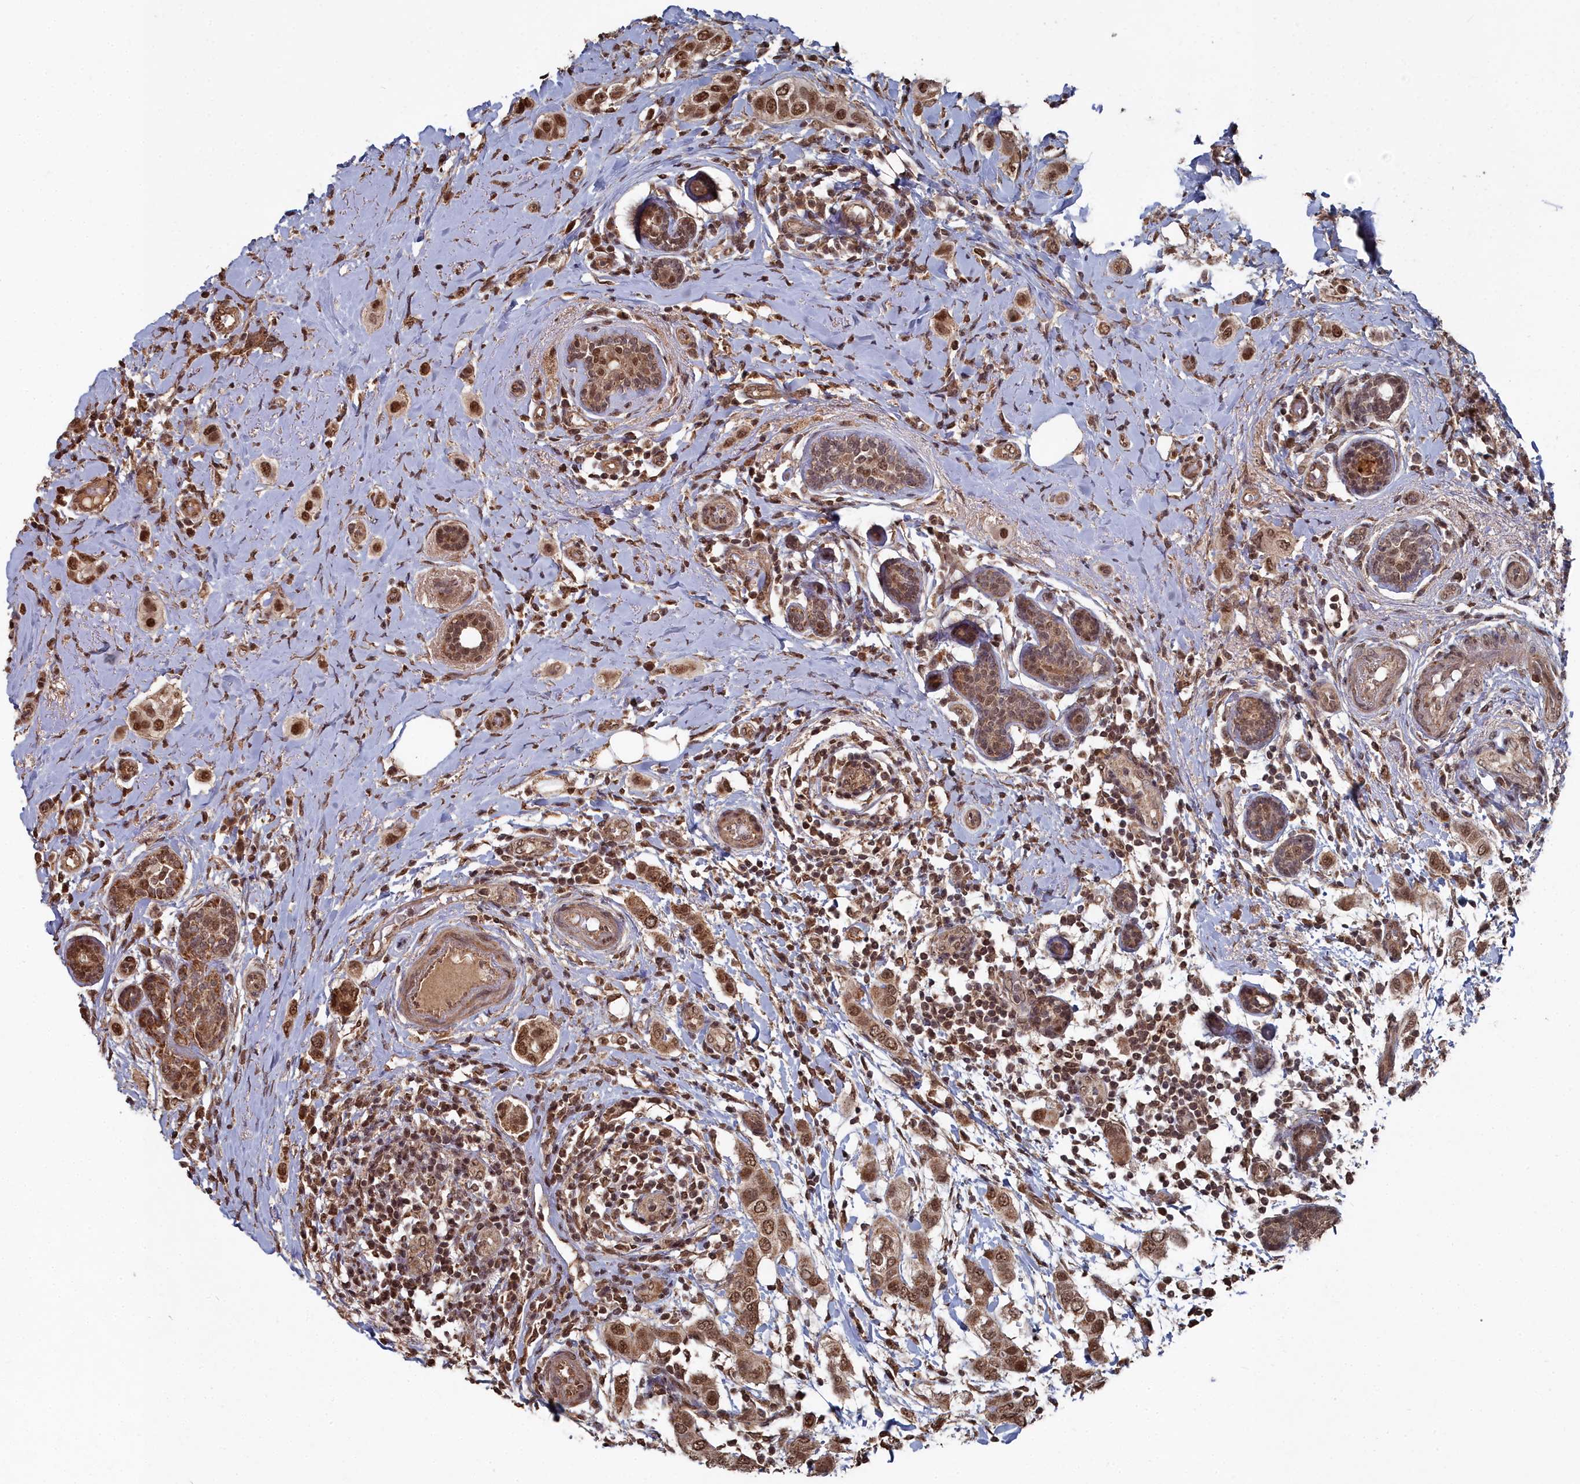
{"staining": {"intensity": "moderate", "quantity": ">75%", "location": "cytoplasmic/membranous,nuclear"}, "tissue": "breast cancer", "cell_type": "Tumor cells", "image_type": "cancer", "snomed": [{"axis": "morphology", "description": "Lobular carcinoma"}, {"axis": "topography", "description": "Breast"}], "caption": "This photomicrograph demonstrates immunohistochemistry (IHC) staining of human breast cancer (lobular carcinoma), with medium moderate cytoplasmic/membranous and nuclear staining in approximately >75% of tumor cells.", "gene": "CCNP", "patient": {"sex": "female", "age": 51}}